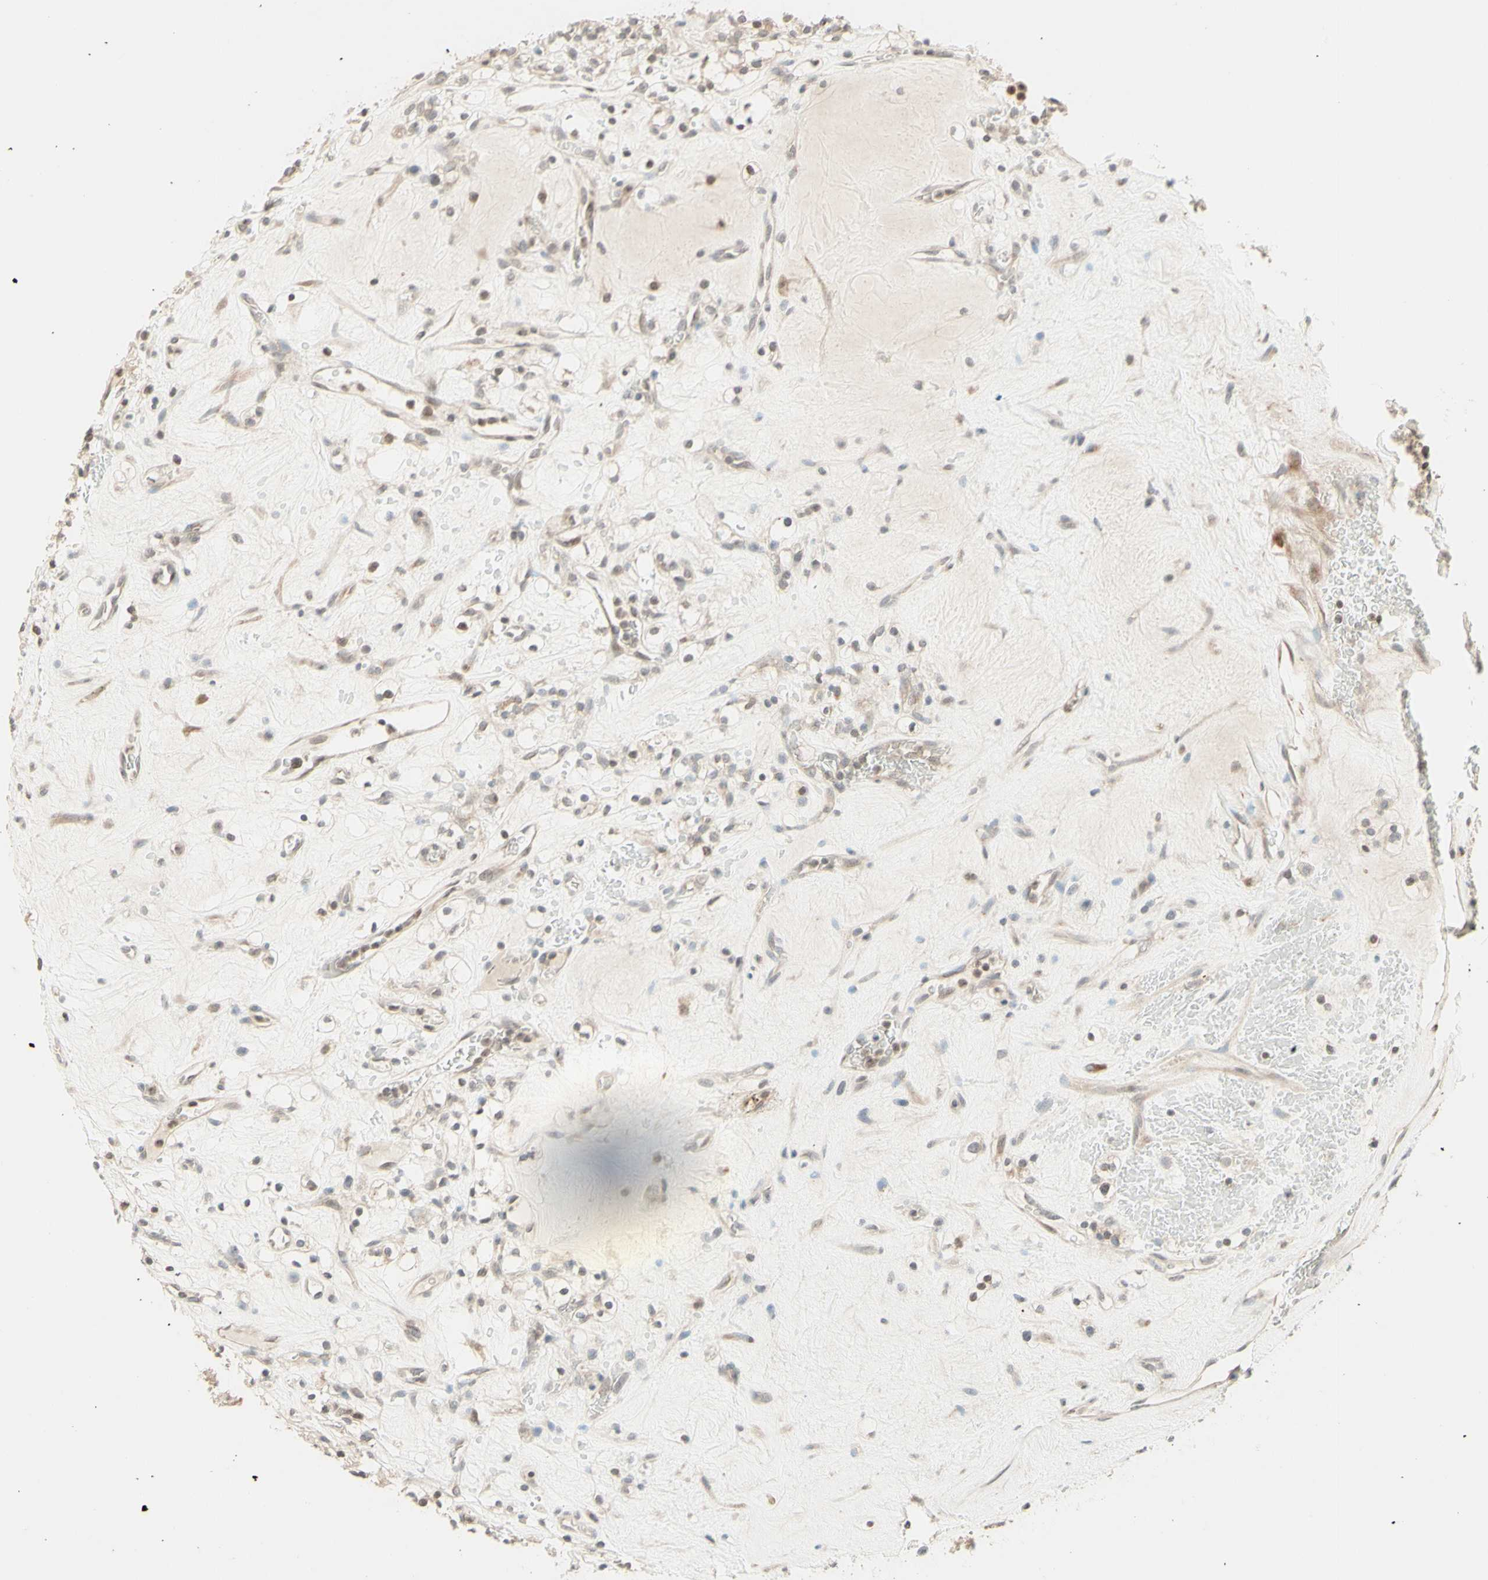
{"staining": {"intensity": "moderate", "quantity": "25%-75%", "location": "cytoplasmic/membranous"}, "tissue": "renal cancer", "cell_type": "Tumor cells", "image_type": "cancer", "snomed": [{"axis": "morphology", "description": "Normal tissue, NOS"}, {"axis": "morphology", "description": "Adenocarcinoma, NOS"}, {"axis": "topography", "description": "Kidney"}], "caption": "This photomicrograph reveals renal cancer stained with immunohistochemistry to label a protein in brown. The cytoplasmic/membranous of tumor cells show moderate positivity for the protein. Nuclei are counter-stained blue.", "gene": "ZW10", "patient": {"sex": "female", "age": 72}}